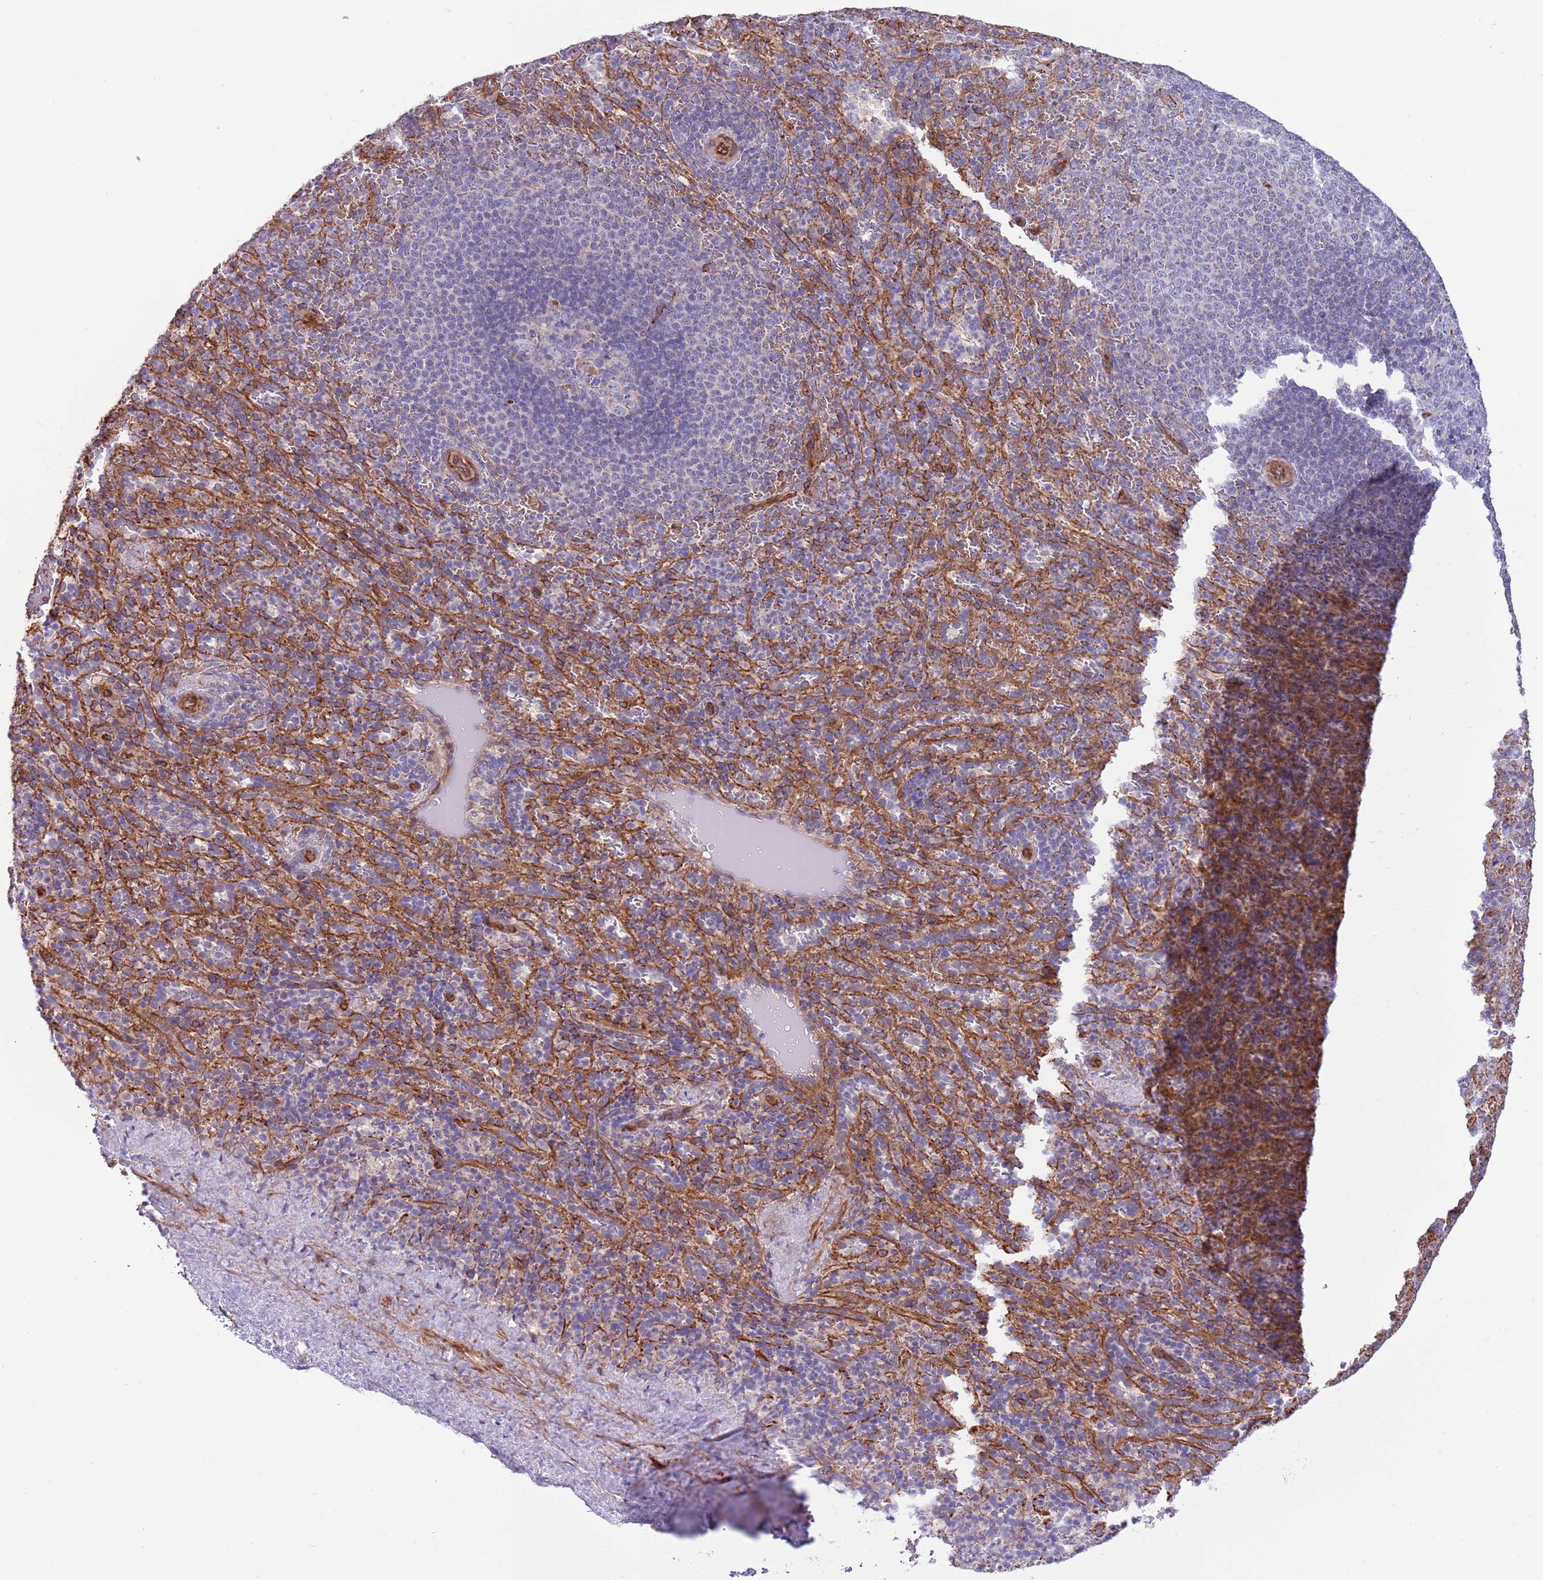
{"staining": {"intensity": "negative", "quantity": "none", "location": "none"}, "tissue": "spleen", "cell_type": "Cells in red pulp", "image_type": "normal", "snomed": [{"axis": "morphology", "description": "Normal tissue, NOS"}, {"axis": "topography", "description": "Spleen"}], "caption": "A micrograph of human spleen is negative for staining in cells in red pulp. (Immunohistochemistry, brightfield microscopy, high magnification).", "gene": "GAS2L3", "patient": {"sex": "female", "age": 21}}